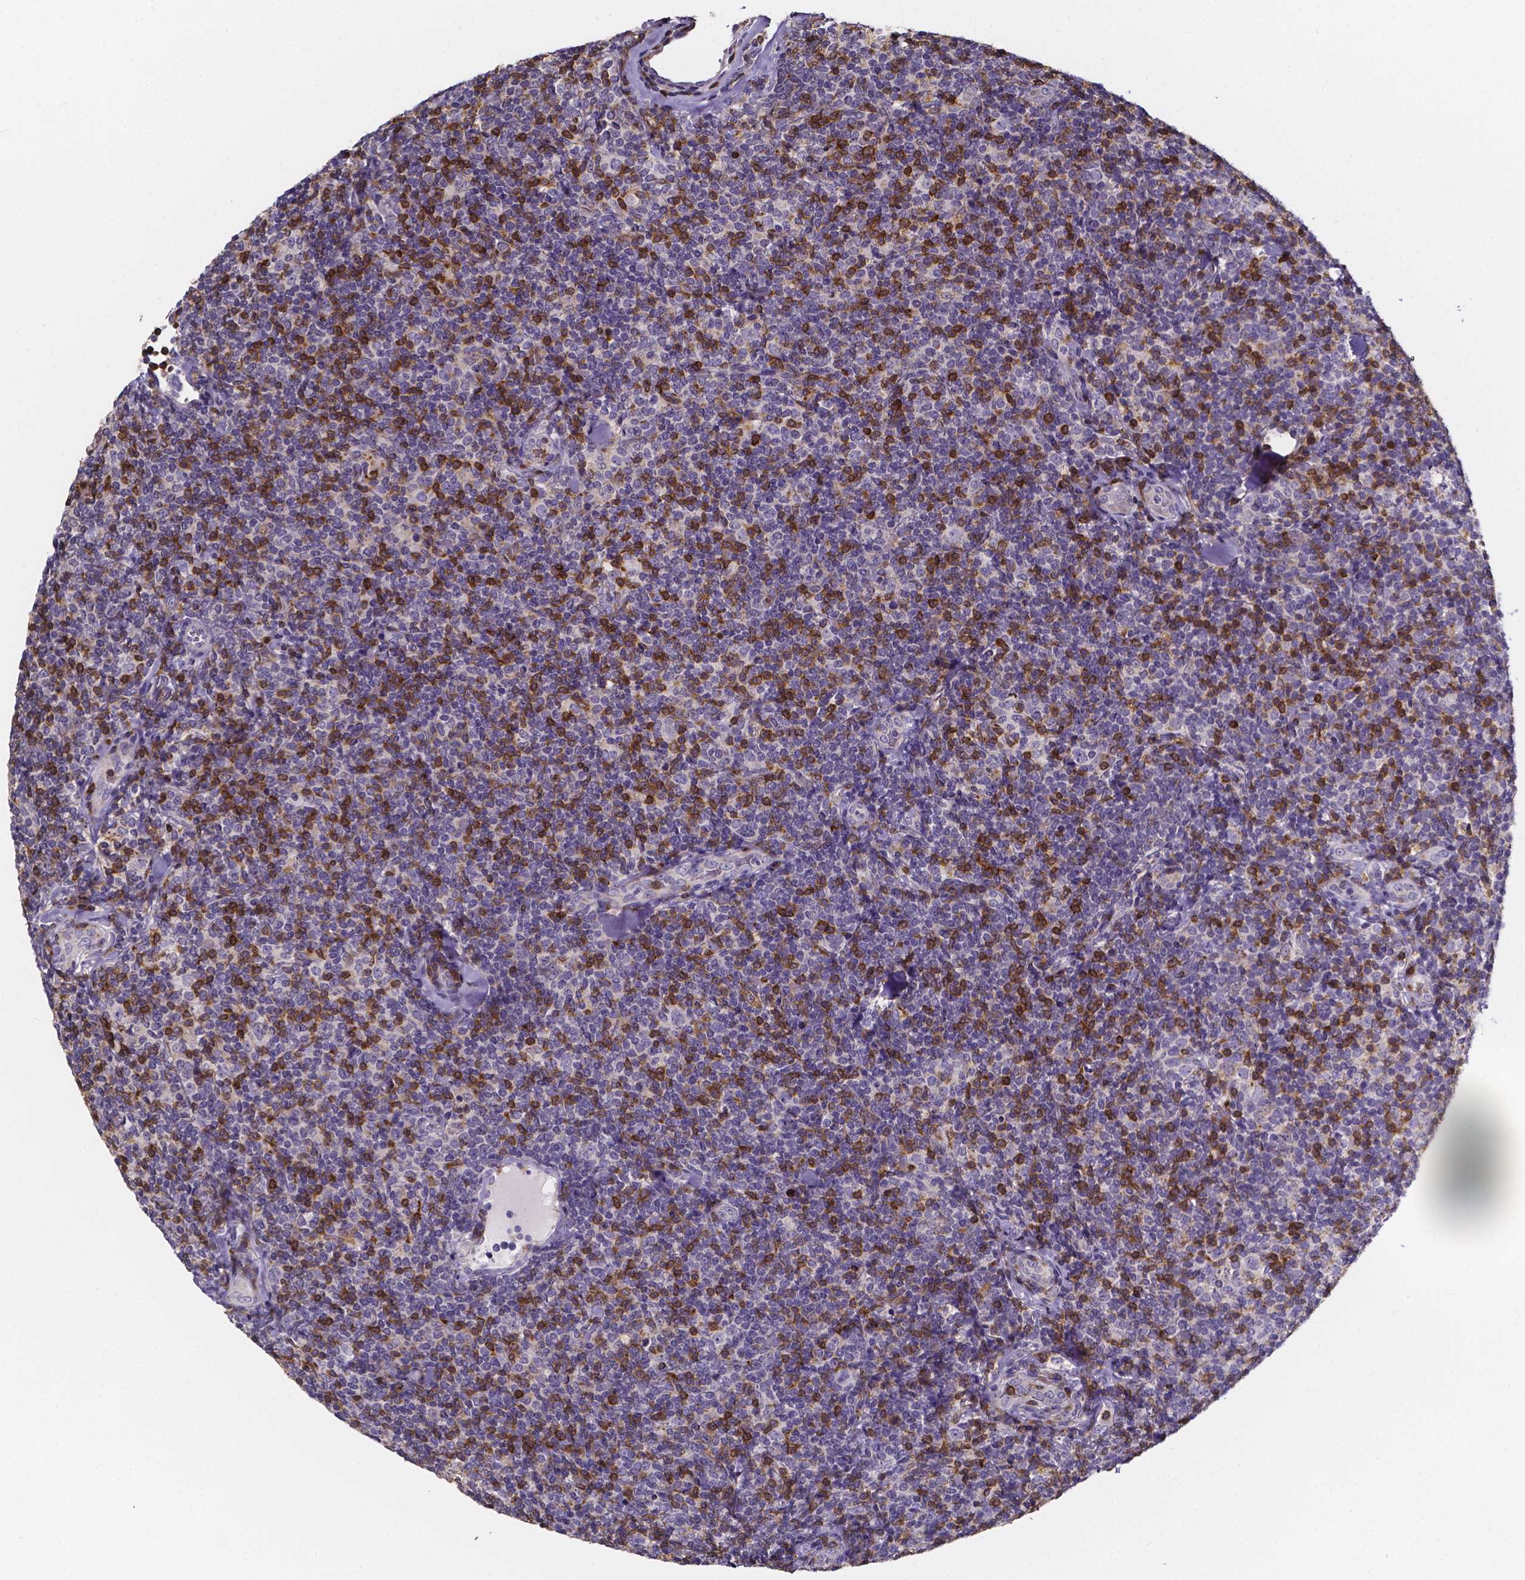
{"staining": {"intensity": "strong", "quantity": "25%-75%", "location": "cytoplasmic/membranous"}, "tissue": "lymphoma", "cell_type": "Tumor cells", "image_type": "cancer", "snomed": [{"axis": "morphology", "description": "Malignant lymphoma, non-Hodgkin's type, Low grade"}, {"axis": "topography", "description": "Lymph node"}], "caption": "DAB immunohistochemical staining of lymphoma shows strong cytoplasmic/membranous protein staining in approximately 25%-75% of tumor cells.", "gene": "THEMIS", "patient": {"sex": "female", "age": 56}}